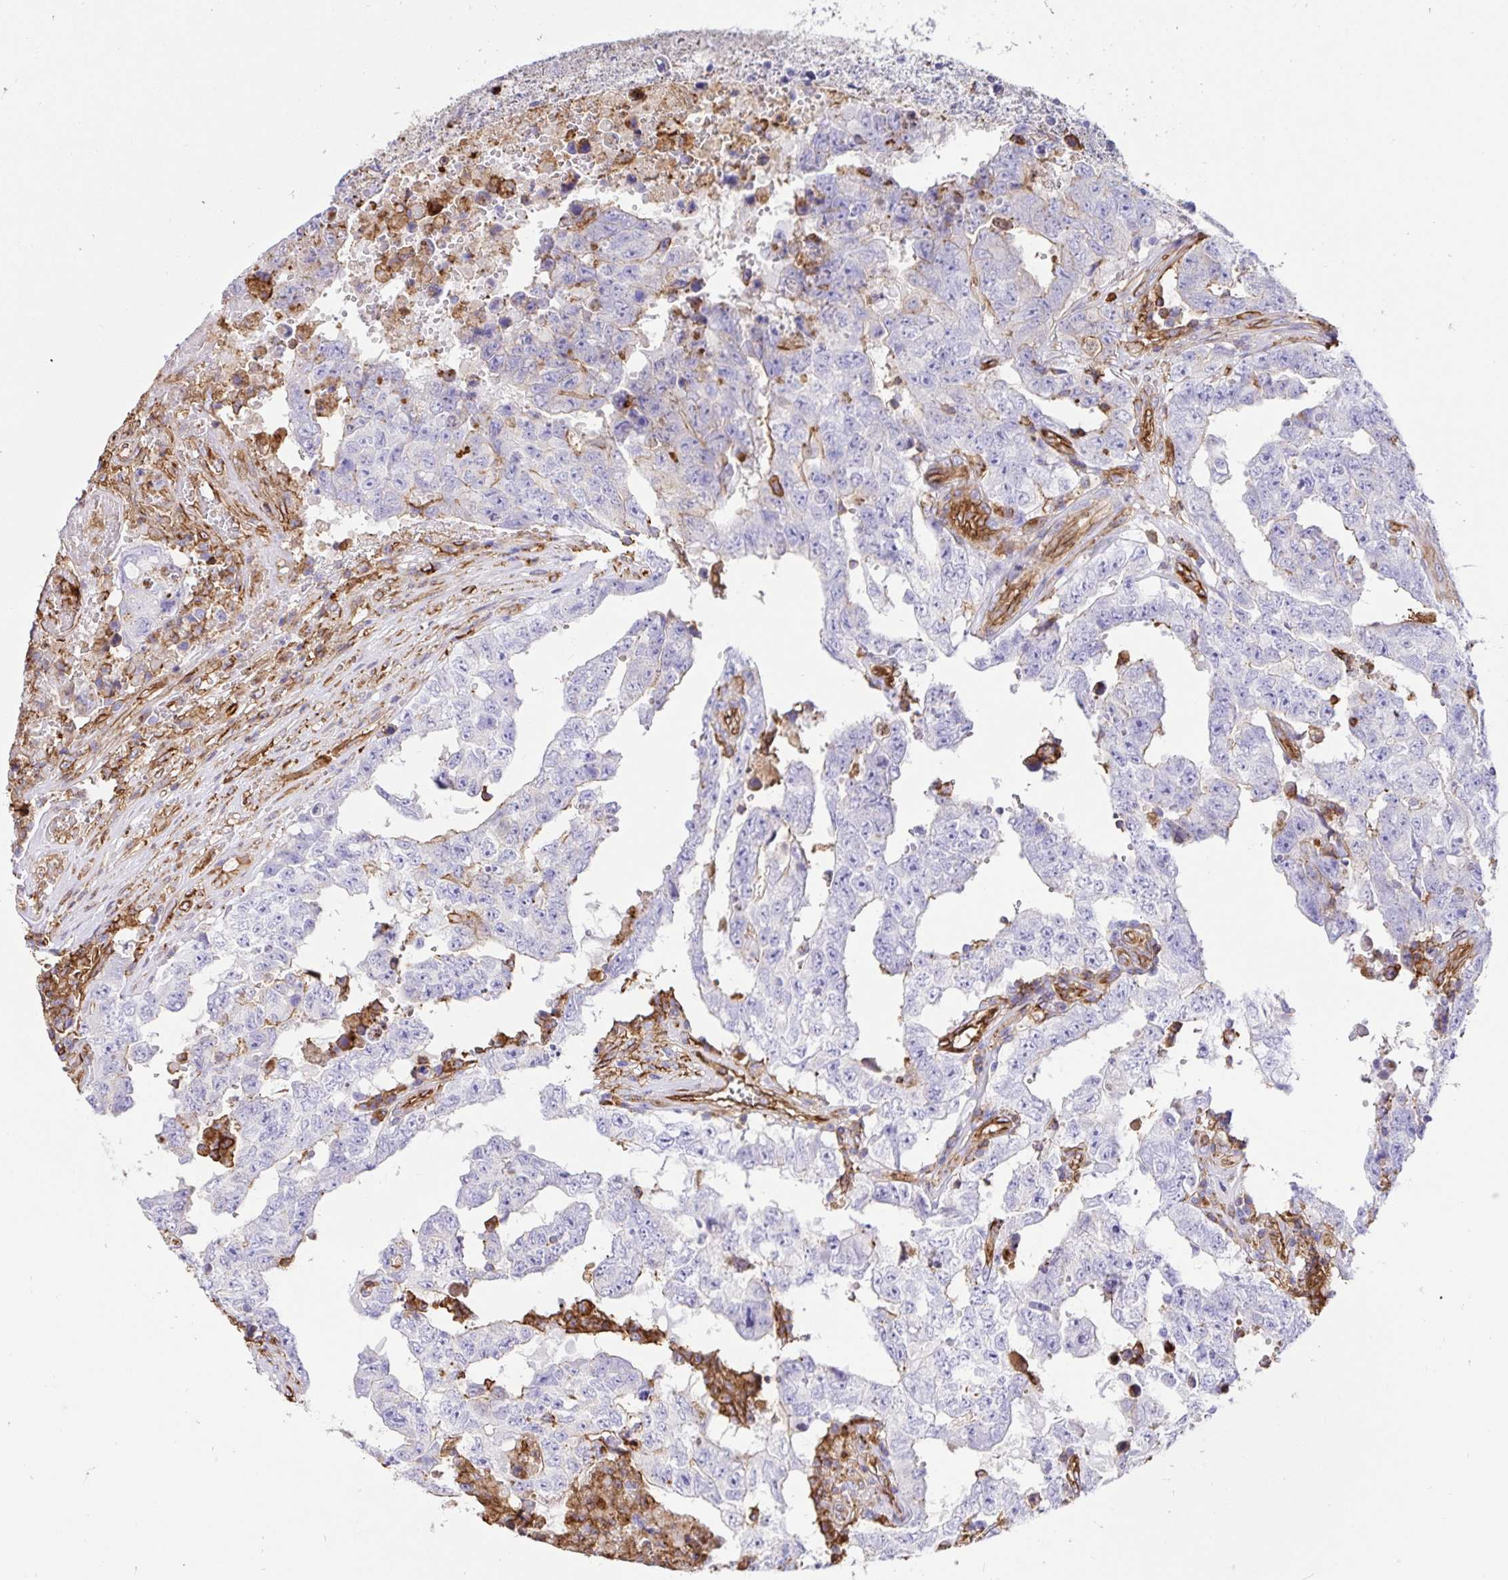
{"staining": {"intensity": "negative", "quantity": "none", "location": "none"}, "tissue": "testis cancer", "cell_type": "Tumor cells", "image_type": "cancer", "snomed": [{"axis": "morphology", "description": "Normal tissue, NOS"}, {"axis": "morphology", "description": "Carcinoma, Embryonal, NOS"}, {"axis": "topography", "description": "Testis"}, {"axis": "topography", "description": "Epididymis"}], "caption": "A micrograph of human testis cancer (embryonal carcinoma) is negative for staining in tumor cells.", "gene": "ANXA2", "patient": {"sex": "male", "age": 25}}